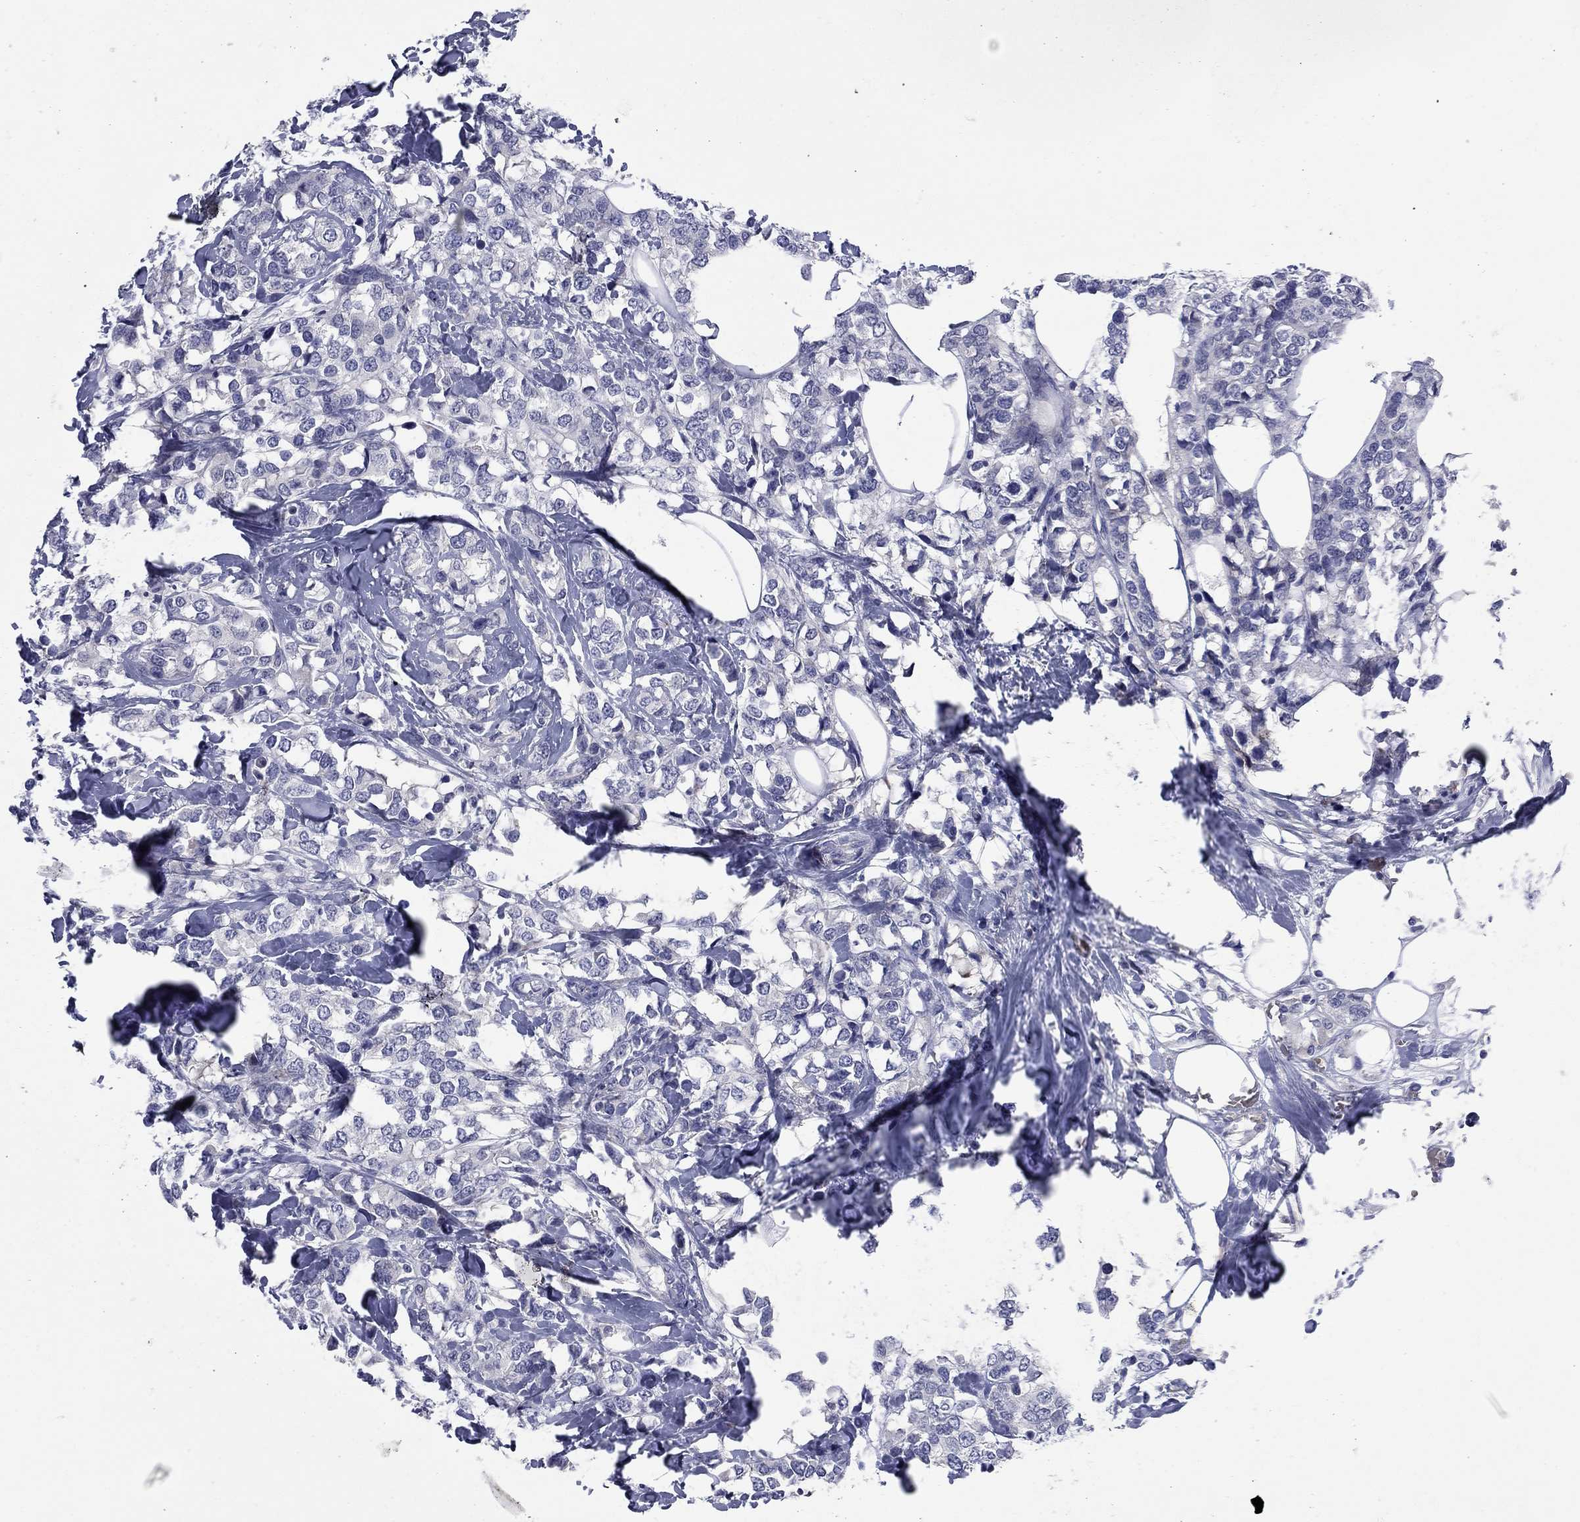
{"staining": {"intensity": "negative", "quantity": "none", "location": "none"}, "tissue": "breast cancer", "cell_type": "Tumor cells", "image_type": "cancer", "snomed": [{"axis": "morphology", "description": "Lobular carcinoma"}, {"axis": "topography", "description": "Breast"}], "caption": "DAB (3,3'-diaminobenzidine) immunohistochemical staining of breast cancer (lobular carcinoma) demonstrates no significant expression in tumor cells.", "gene": "UNC119B", "patient": {"sex": "female", "age": 59}}